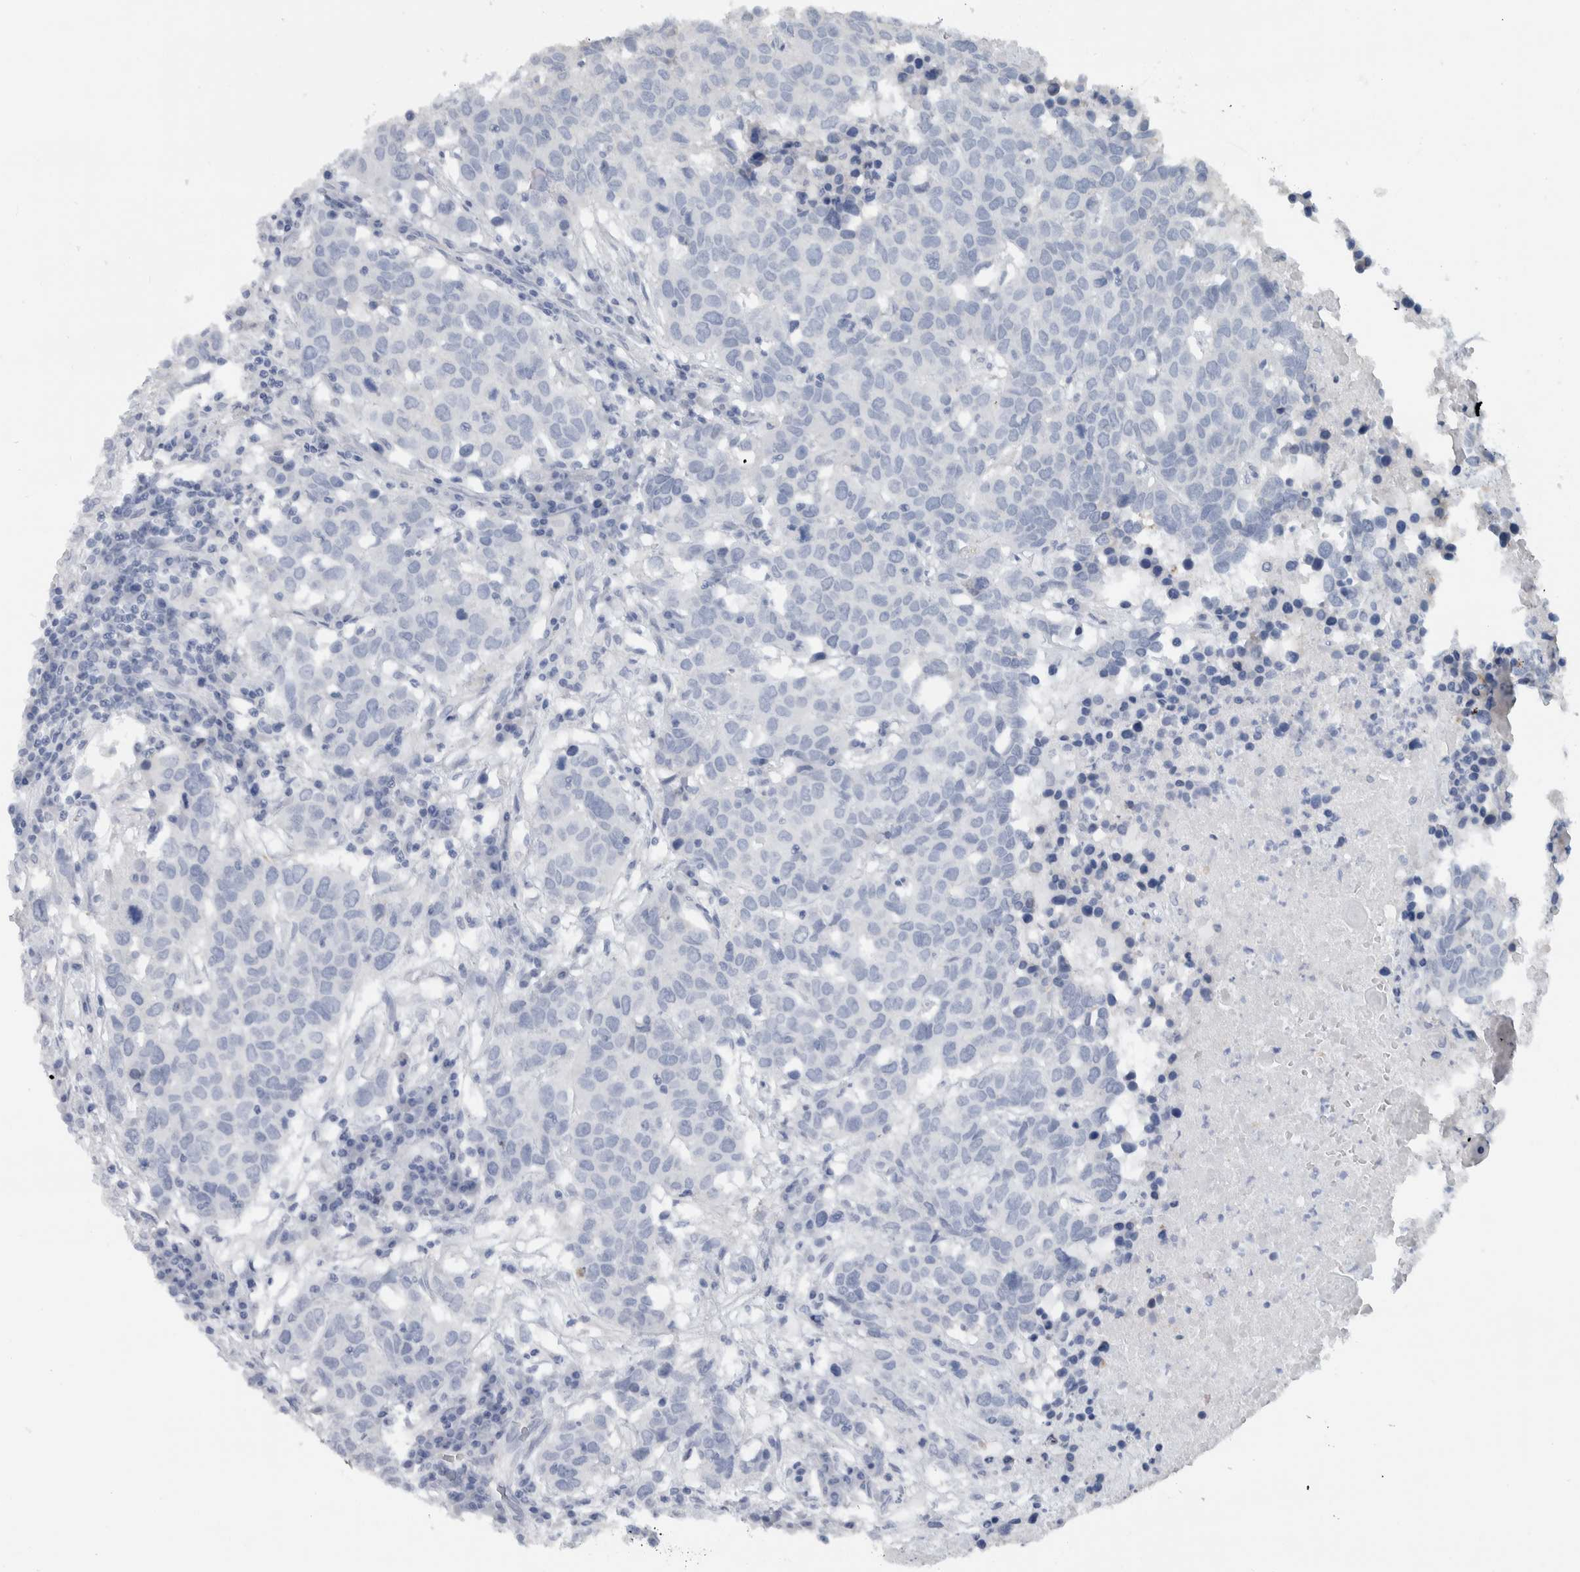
{"staining": {"intensity": "negative", "quantity": "none", "location": "none"}, "tissue": "head and neck cancer", "cell_type": "Tumor cells", "image_type": "cancer", "snomed": [{"axis": "morphology", "description": "Squamous cell carcinoma, NOS"}, {"axis": "topography", "description": "Head-Neck"}], "caption": "Immunohistochemistry (IHC) image of neoplastic tissue: head and neck squamous cell carcinoma stained with DAB (3,3'-diaminobenzidine) demonstrates no significant protein positivity in tumor cells.", "gene": "NEFM", "patient": {"sex": "male", "age": 66}}